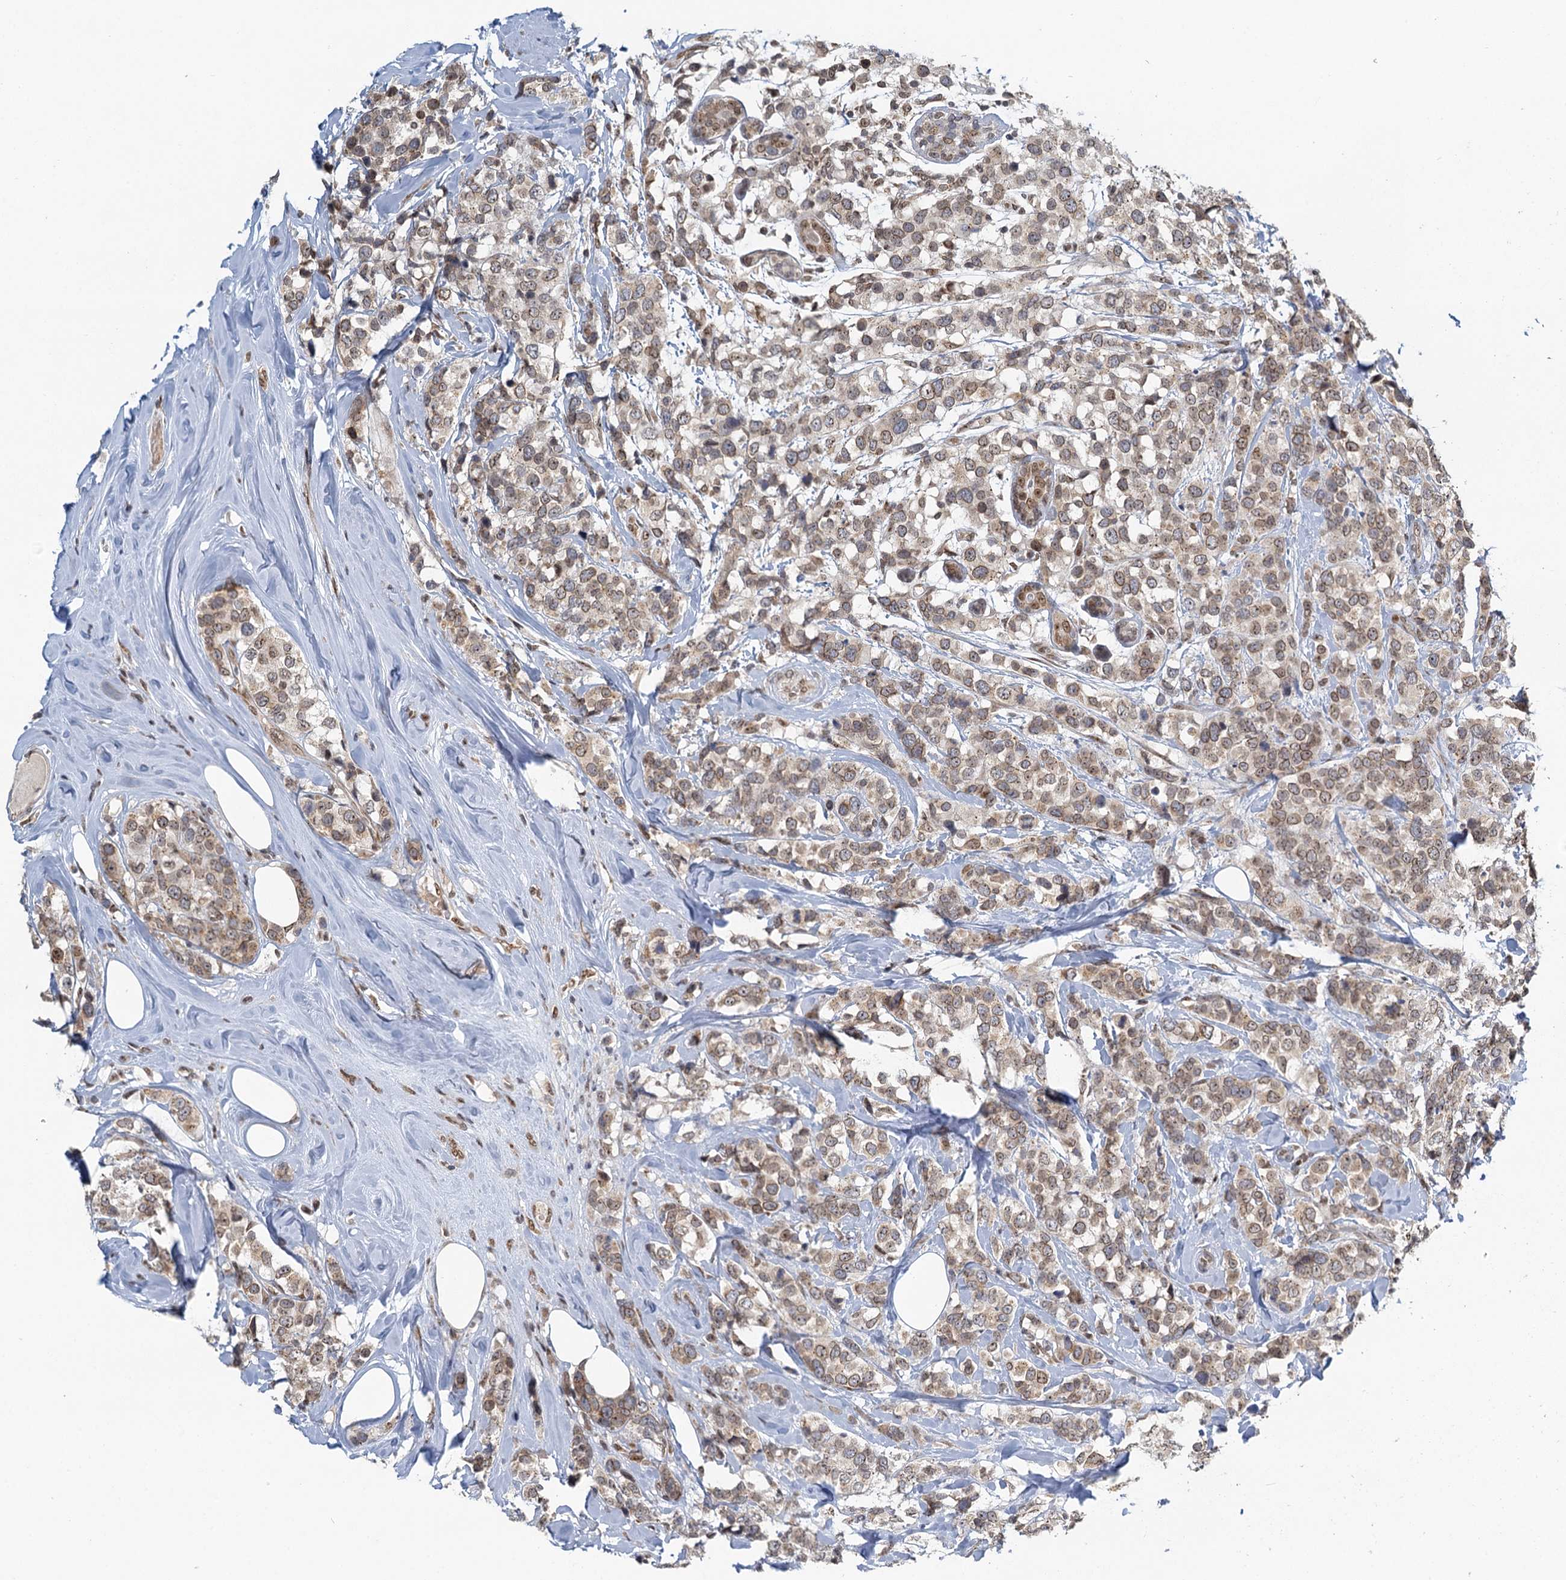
{"staining": {"intensity": "weak", "quantity": "25%-75%", "location": "cytoplasmic/membranous,nuclear"}, "tissue": "breast cancer", "cell_type": "Tumor cells", "image_type": "cancer", "snomed": [{"axis": "morphology", "description": "Lobular carcinoma"}, {"axis": "topography", "description": "Breast"}], "caption": "Weak cytoplasmic/membranous and nuclear expression is seen in about 25%-75% of tumor cells in breast cancer.", "gene": "TREX1", "patient": {"sex": "female", "age": 59}}